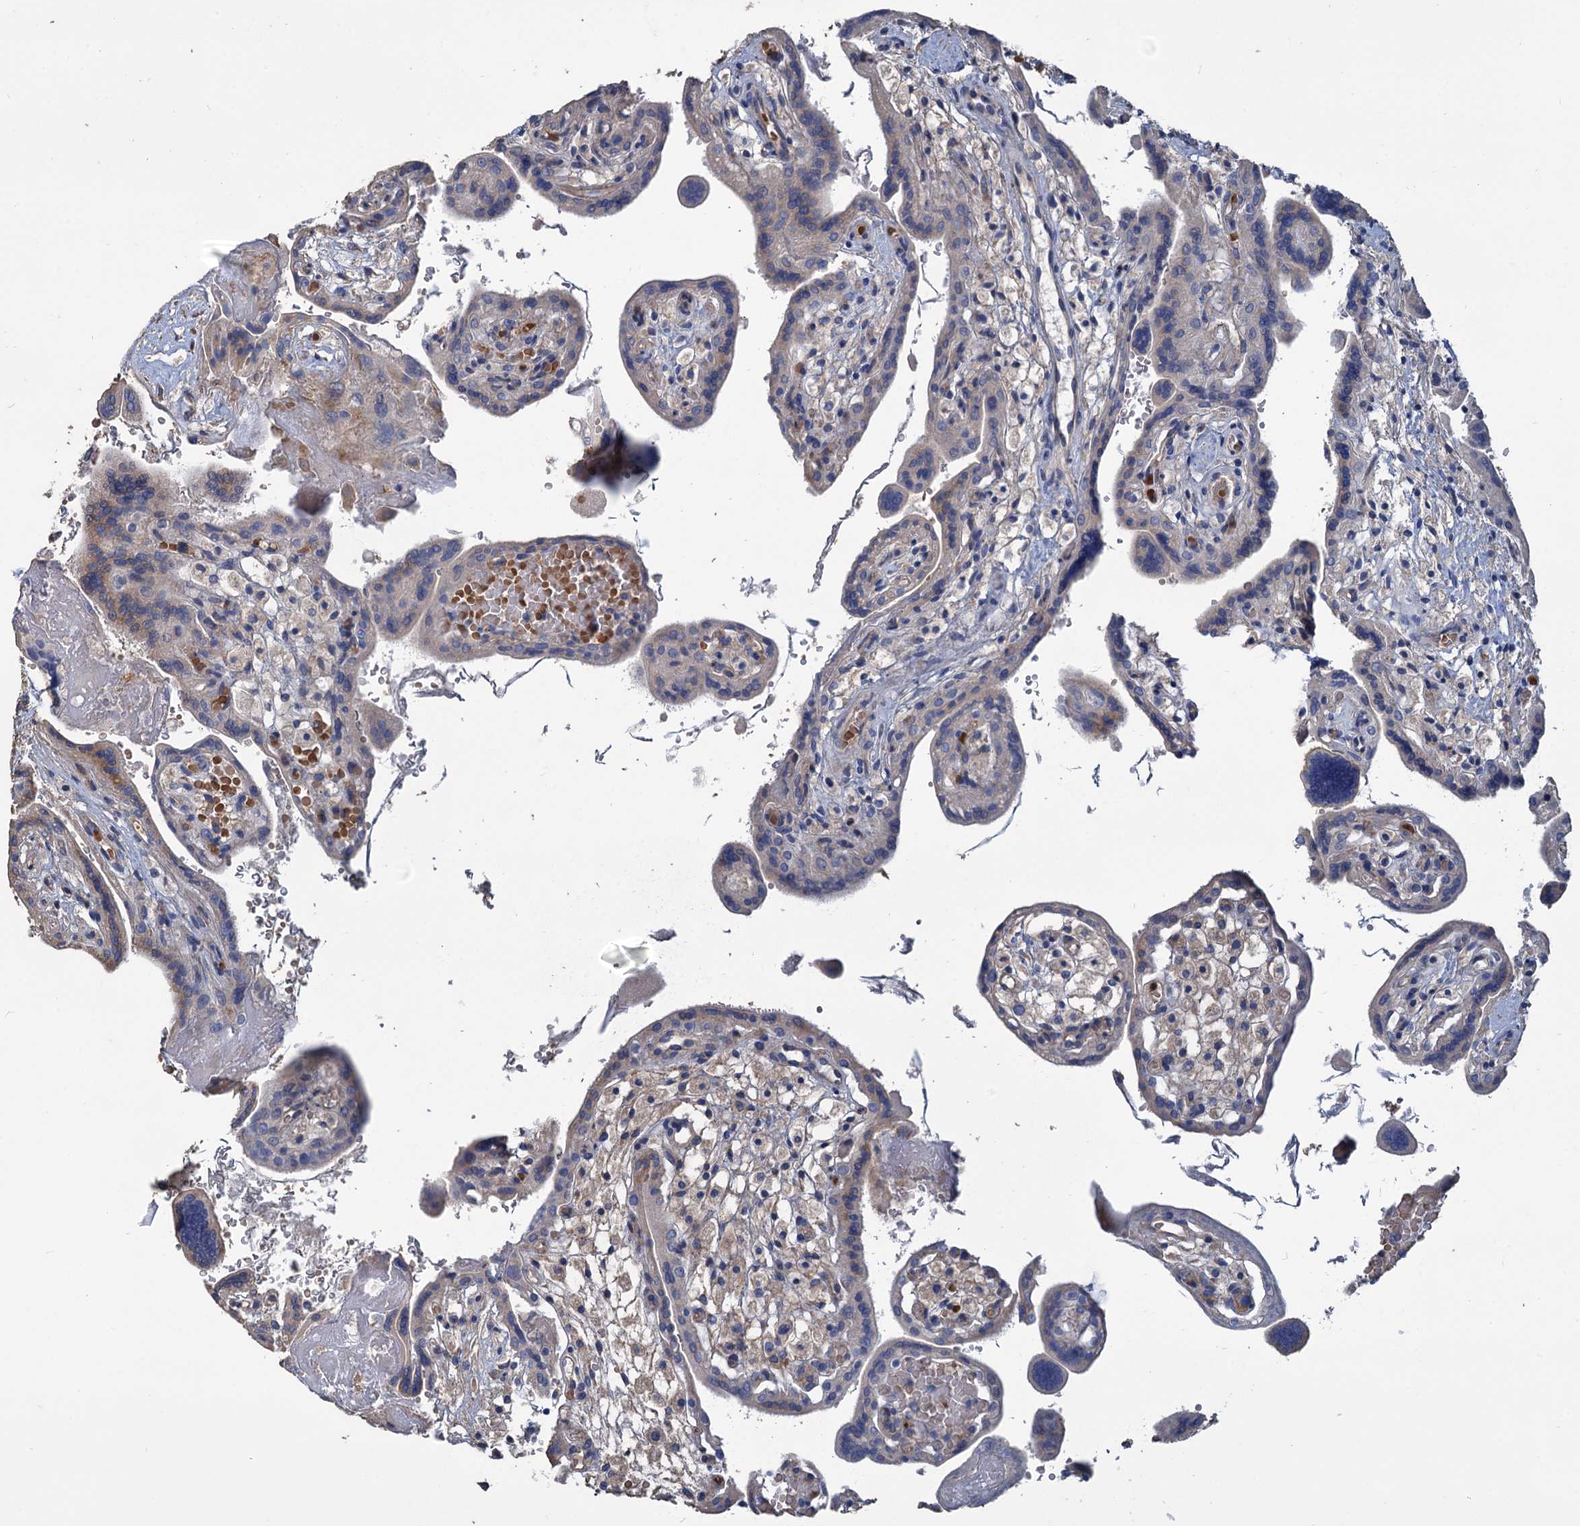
{"staining": {"intensity": "negative", "quantity": "none", "location": "none"}, "tissue": "placenta", "cell_type": "Trophoblastic cells", "image_type": "normal", "snomed": [{"axis": "morphology", "description": "Normal tissue, NOS"}, {"axis": "topography", "description": "Placenta"}], "caption": "Normal placenta was stained to show a protein in brown. There is no significant expression in trophoblastic cells.", "gene": "URAD", "patient": {"sex": "female", "age": 37}}